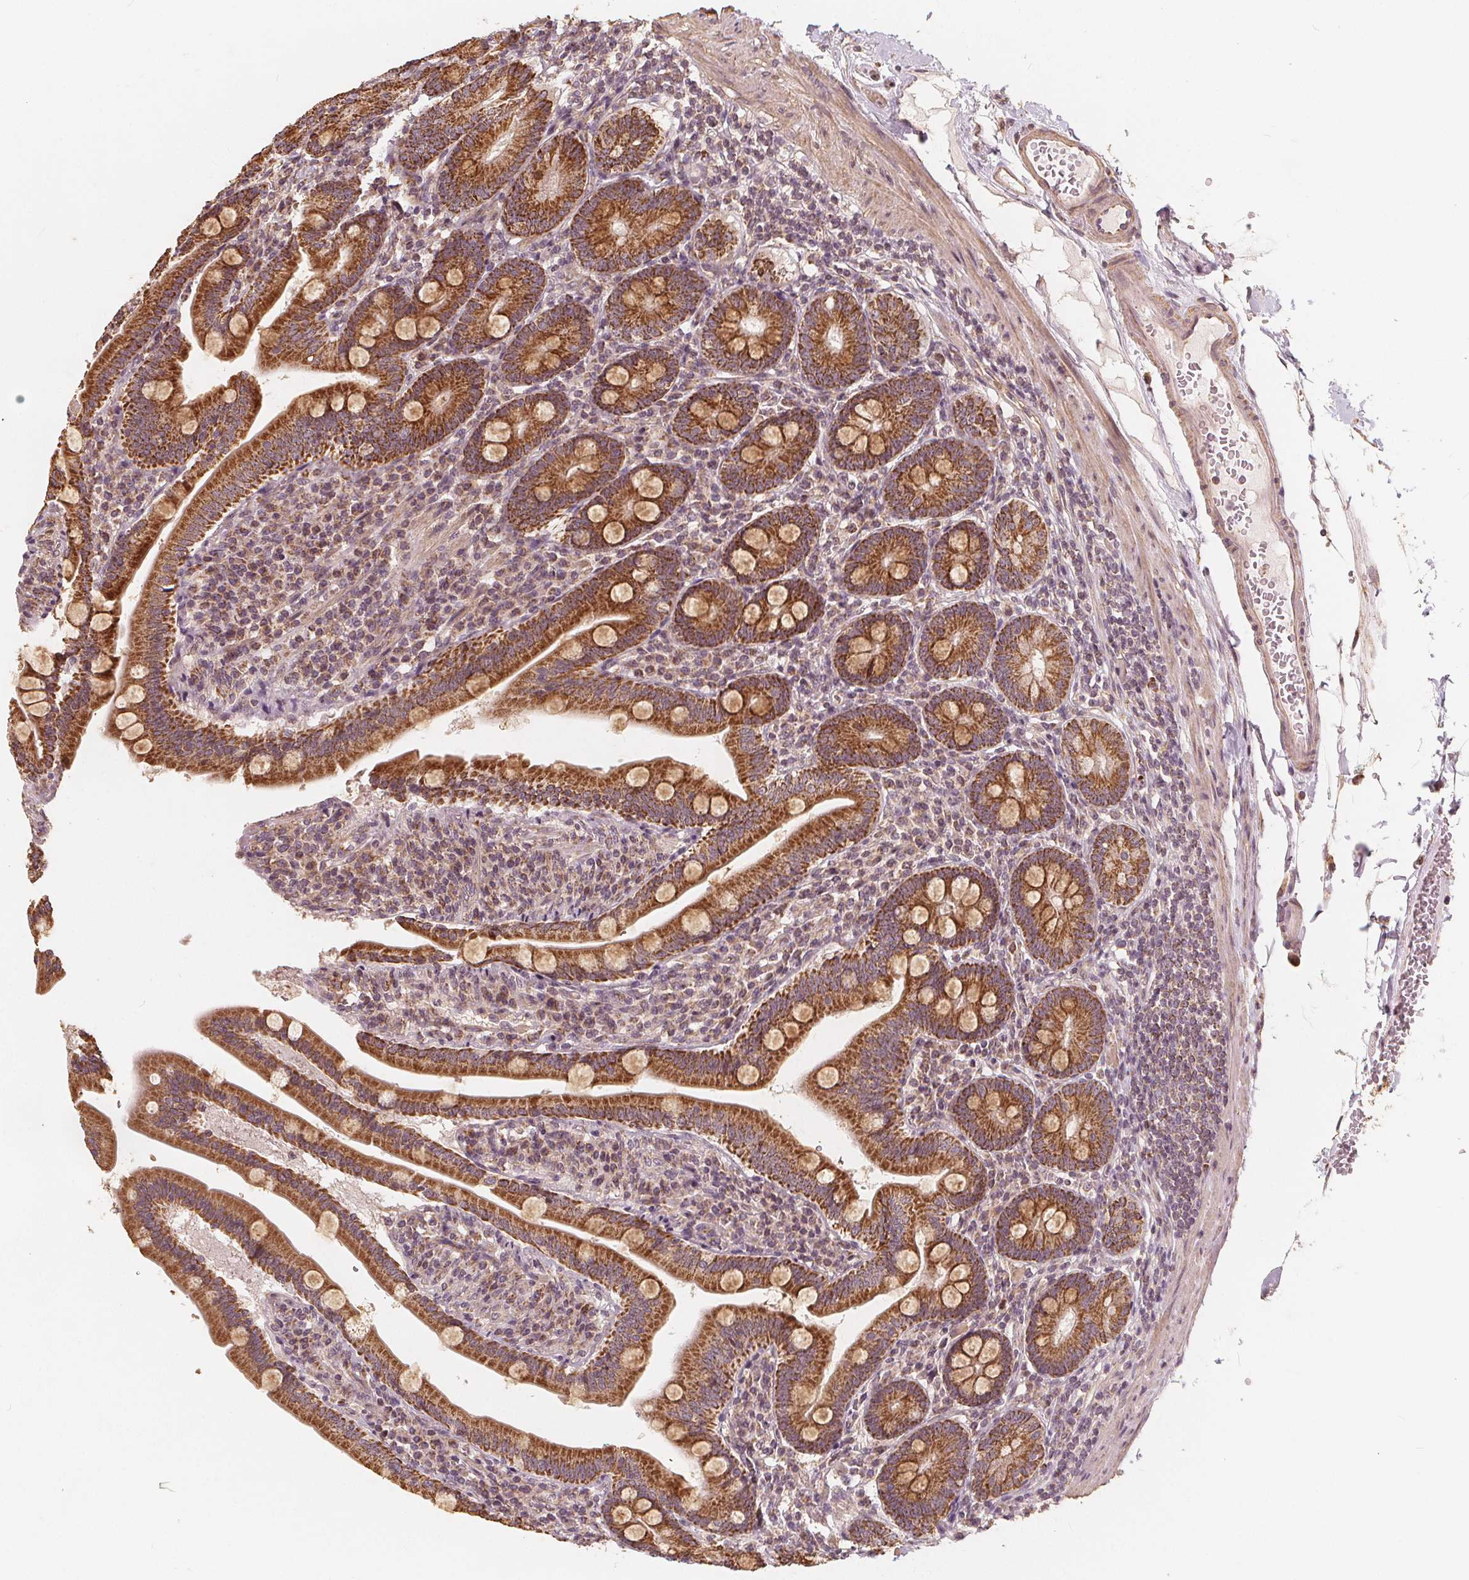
{"staining": {"intensity": "strong", "quantity": ">75%", "location": "cytoplasmic/membranous"}, "tissue": "duodenum", "cell_type": "Glandular cells", "image_type": "normal", "snomed": [{"axis": "morphology", "description": "Normal tissue, NOS"}, {"axis": "topography", "description": "Duodenum"}], "caption": "Protein analysis of normal duodenum displays strong cytoplasmic/membranous positivity in approximately >75% of glandular cells. (DAB (3,3'-diaminobenzidine) IHC with brightfield microscopy, high magnification).", "gene": "PEX26", "patient": {"sex": "female", "age": 67}}